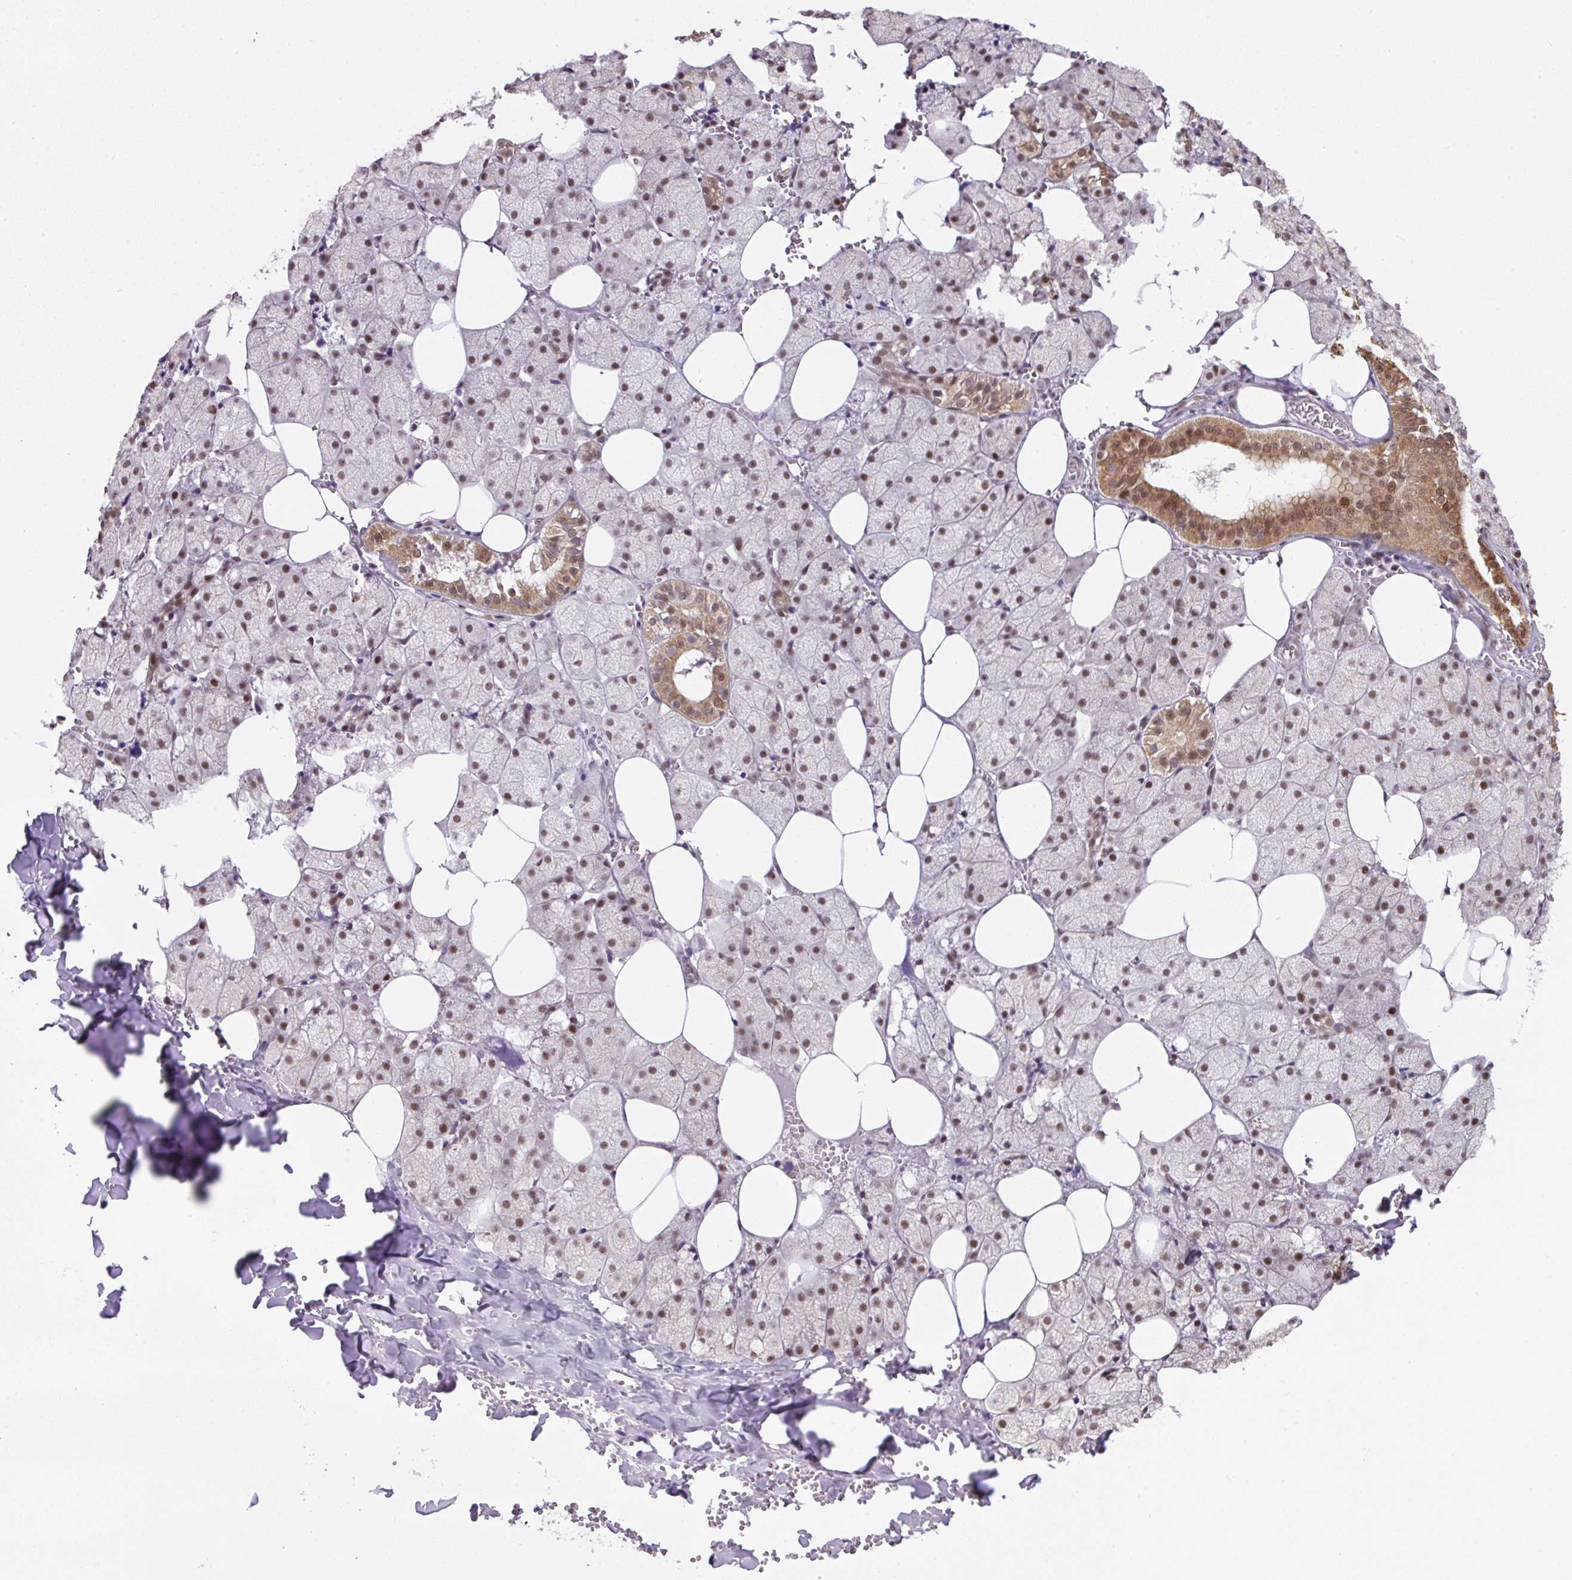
{"staining": {"intensity": "moderate", "quantity": ">75%", "location": "cytoplasmic/membranous,nuclear"}, "tissue": "salivary gland", "cell_type": "Glandular cells", "image_type": "normal", "snomed": [{"axis": "morphology", "description": "Normal tissue, NOS"}, {"axis": "topography", "description": "Salivary gland"}, {"axis": "topography", "description": "Peripheral nerve tissue"}], "caption": "Moderate cytoplasmic/membranous,nuclear expression is identified in approximately >75% of glandular cells in unremarkable salivary gland.", "gene": "TAF1A", "patient": {"sex": "male", "age": 38}}